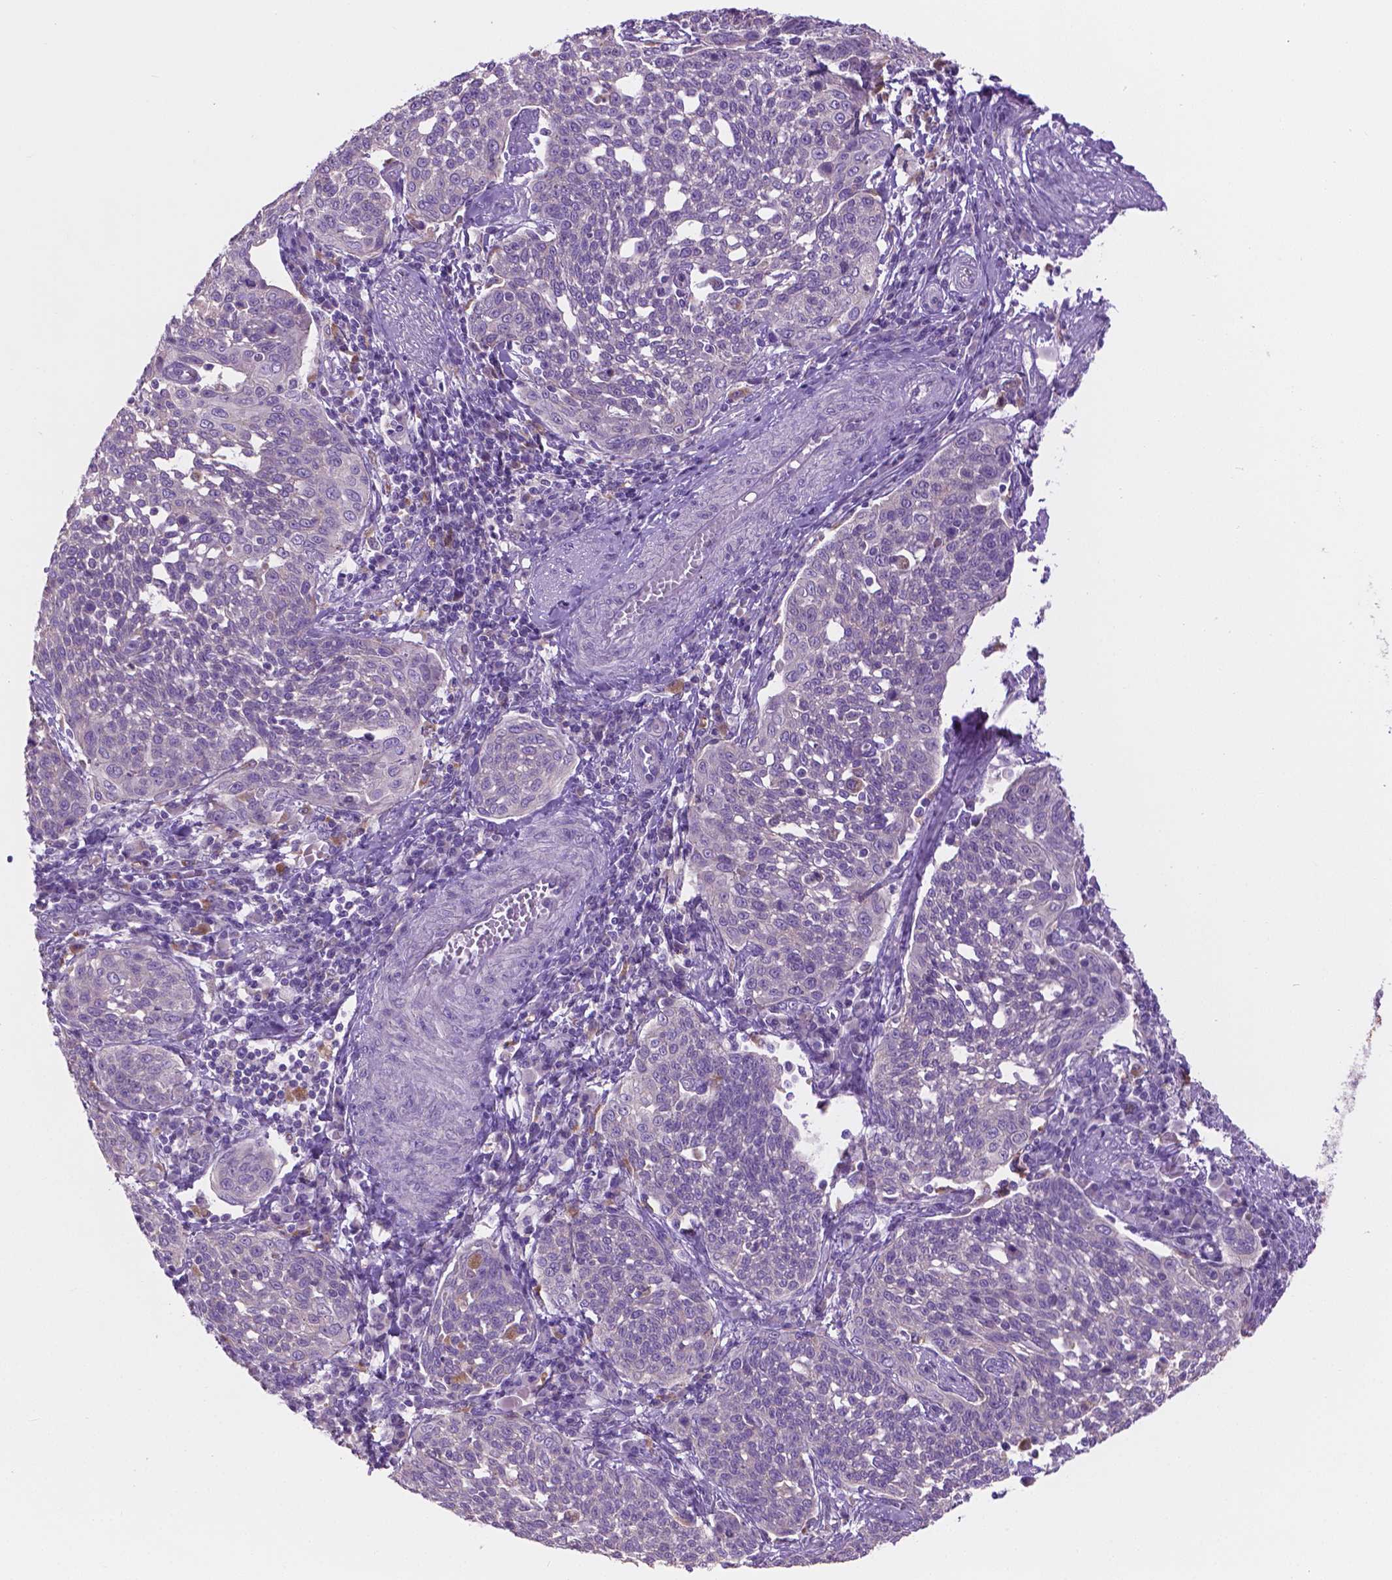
{"staining": {"intensity": "negative", "quantity": "none", "location": "none"}, "tissue": "cervical cancer", "cell_type": "Tumor cells", "image_type": "cancer", "snomed": [{"axis": "morphology", "description": "Squamous cell carcinoma, NOS"}, {"axis": "topography", "description": "Cervix"}], "caption": "The micrograph displays no staining of tumor cells in cervical cancer (squamous cell carcinoma).", "gene": "CDH7", "patient": {"sex": "female", "age": 34}}